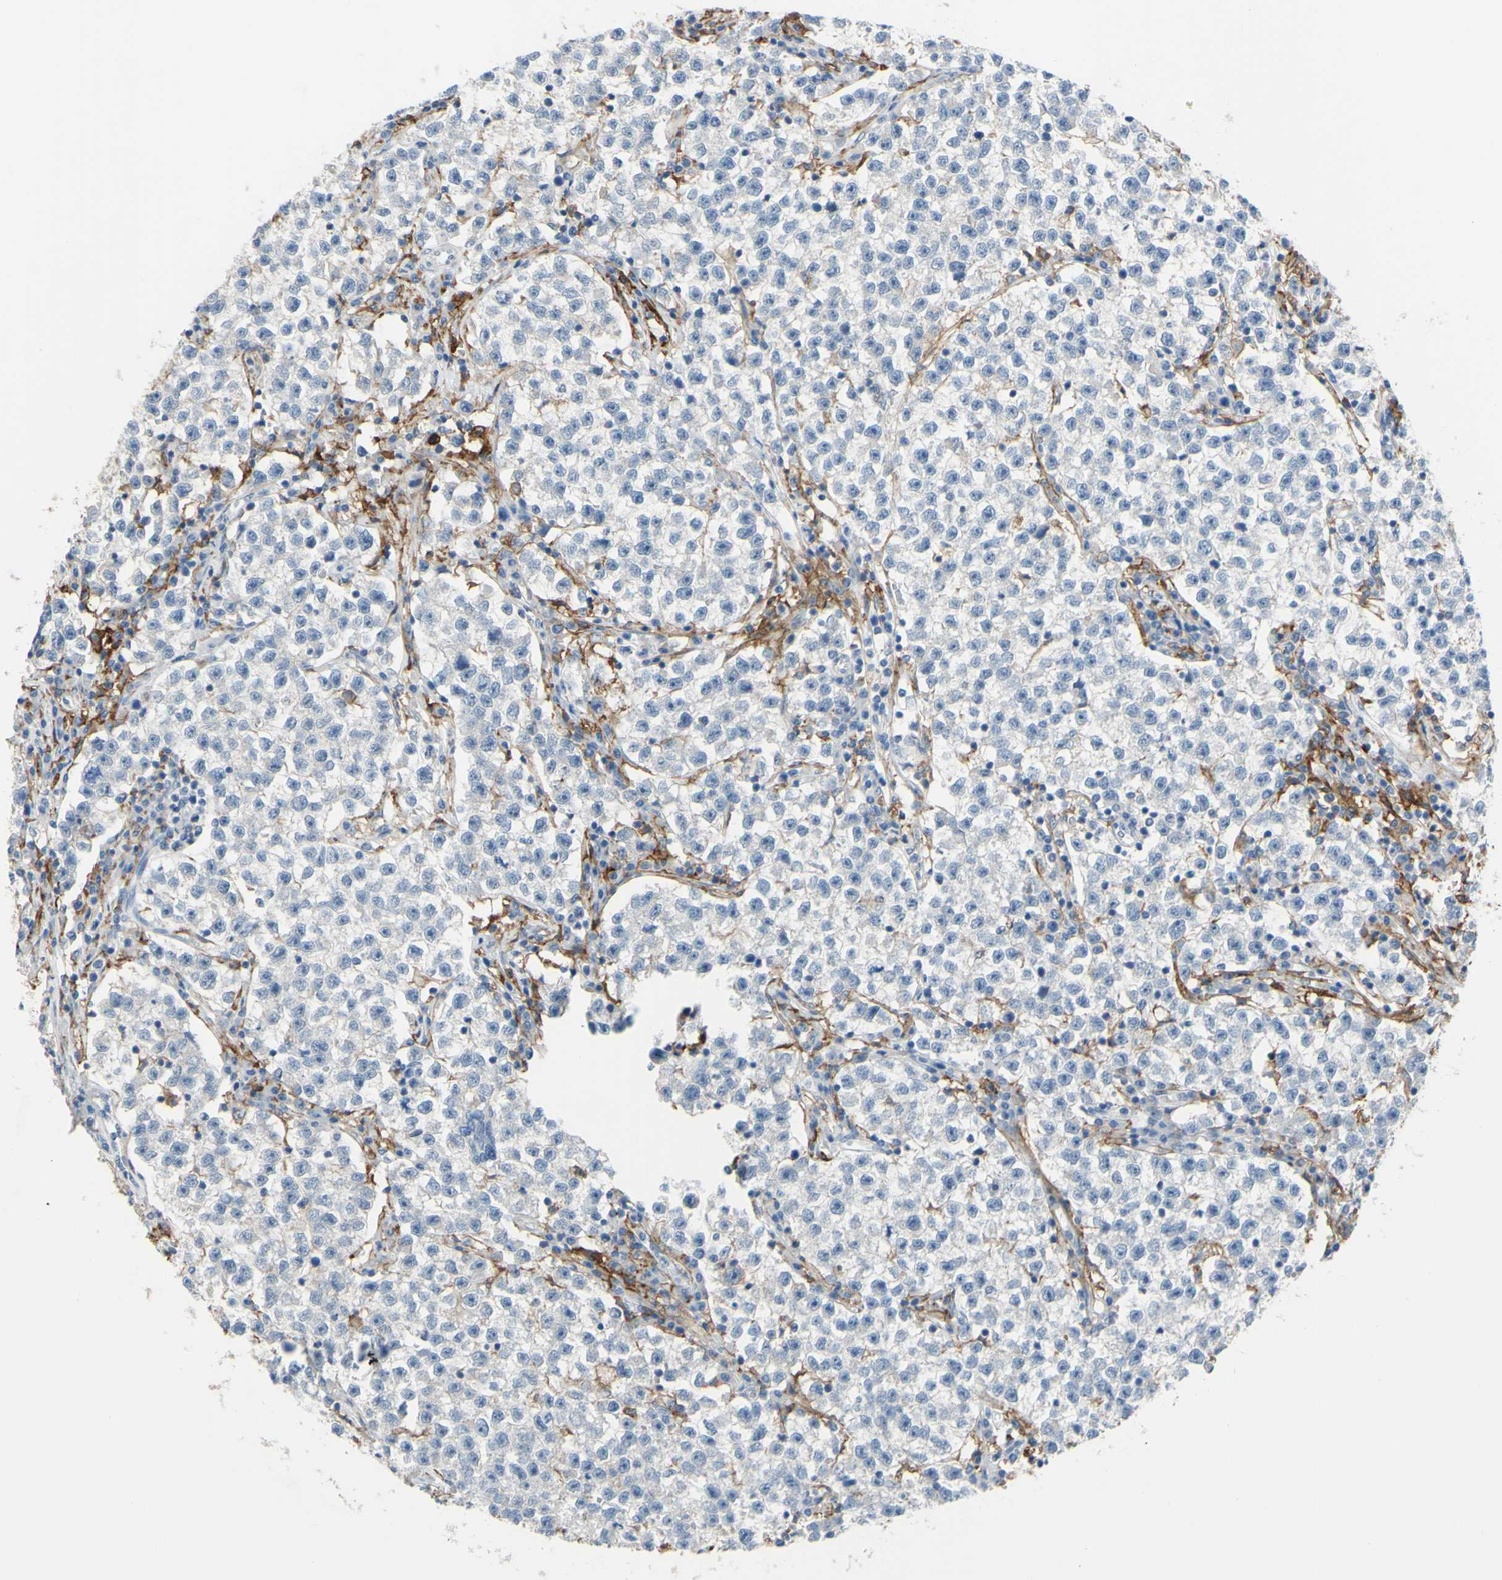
{"staining": {"intensity": "negative", "quantity": "none", "location": "none"}, "tissue": "testis cancer", "cell_type": "Tumor cells", "image_type": "cancer", "snomed": [{"axis": "morphology", "description": "Seminoma, NOS"}, {"axis": "topography", "description": "Testis"}], "caption": "Immunohistochemistry (IHC) micrograph of testis cancer (seminoma) stained for a protein (brown), which reveals no expression in tumor cells.", "gene": "FCGR2A", "patient": {"sex": "male", "age": 22}}